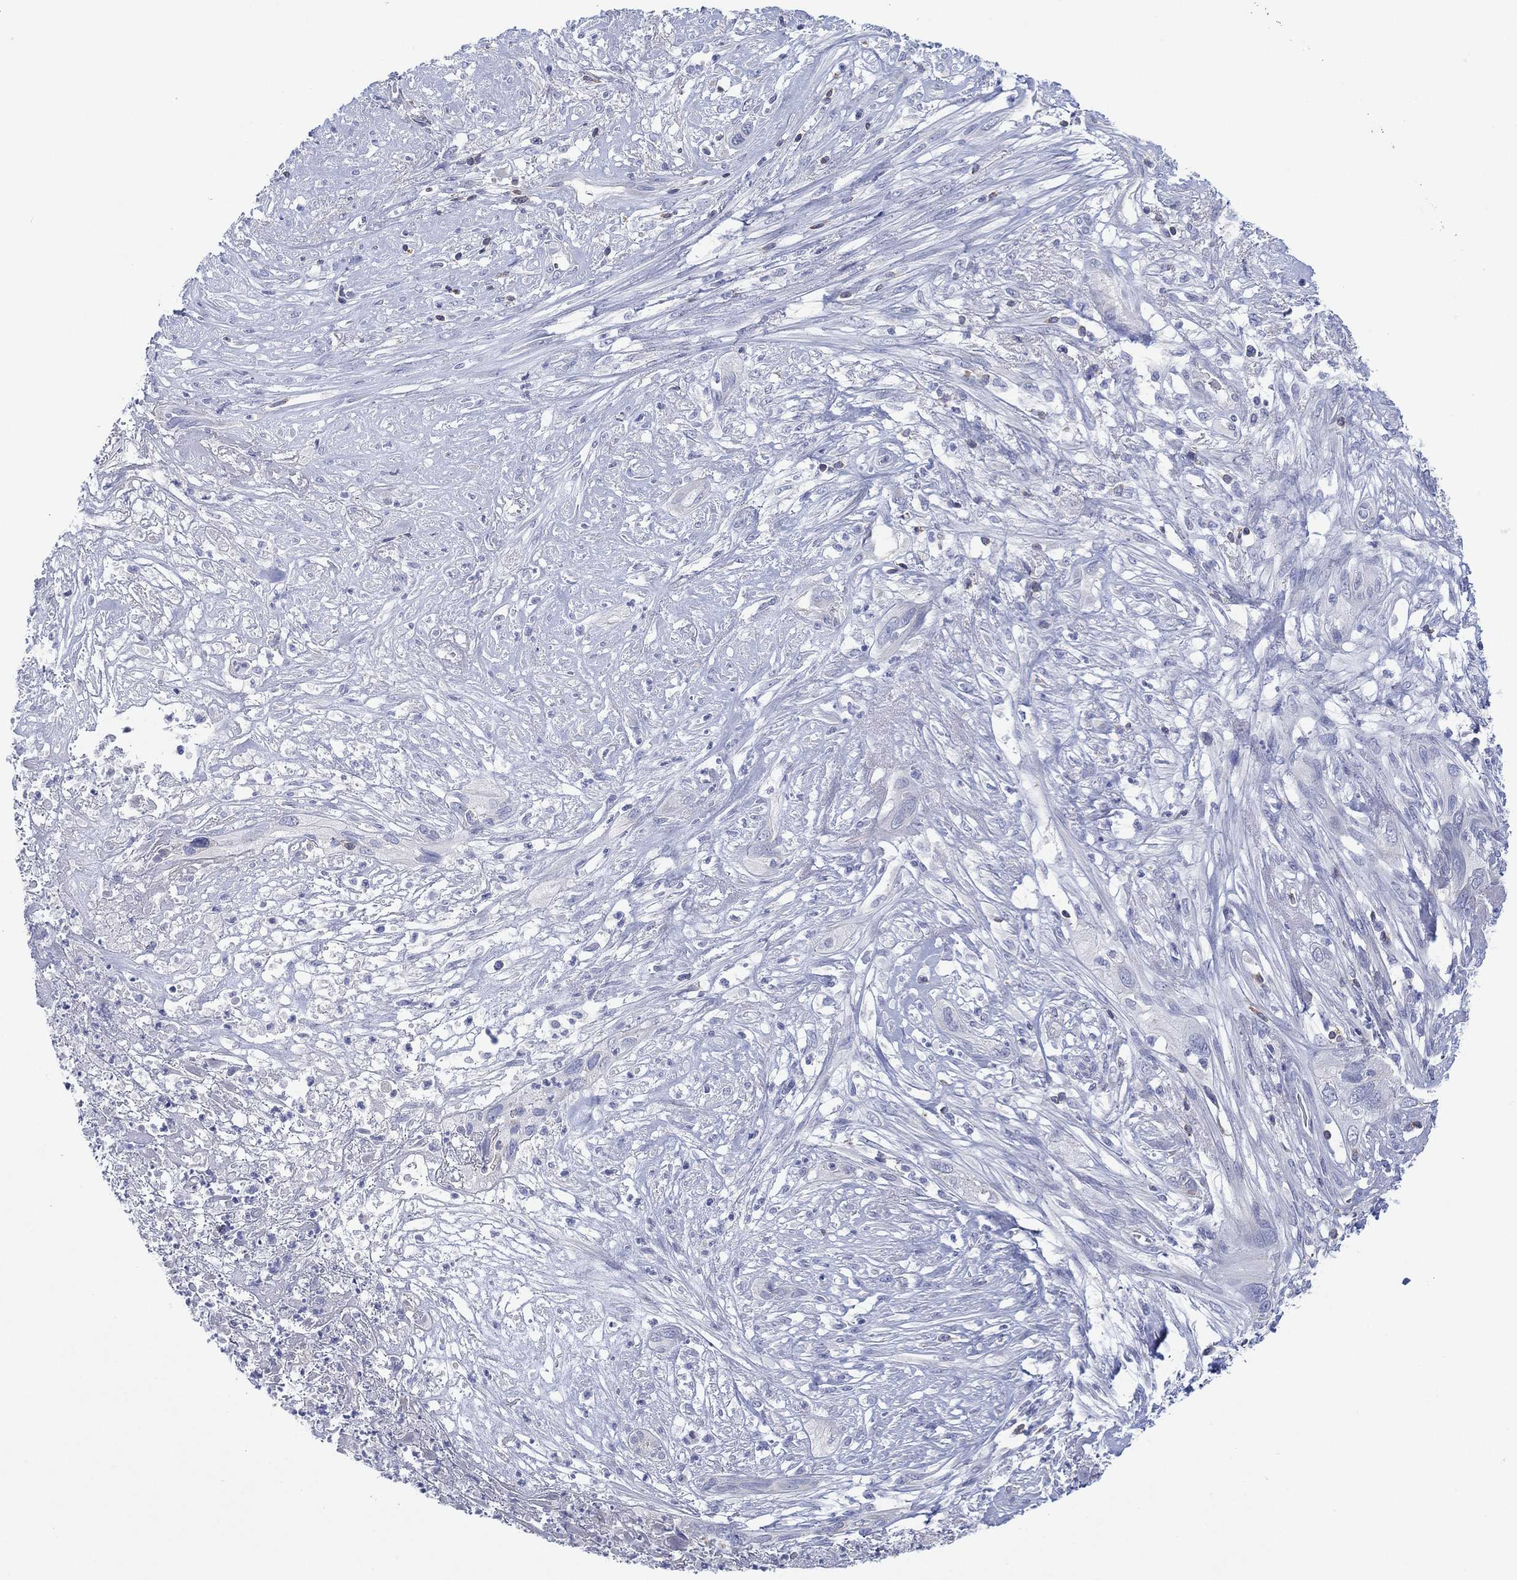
{"staining": {"intensity": "negative", "quantity": "none", "location": "none"}, "tissue": "cervical cancer", "cell_type": "Tumor cells", "image_type": "cancer", "snomed": [{"axis": "morphology", "description": "Squamous cell carcinoma, NOS"}, {"axis": "topography", "description": "Cervix"}], "caption": "A micrograph of cervical squamous cell carcinoma stained for a protein shows no brown staining in tumor cells.", "gene": "SEPTIN1", "patient": {"sex": "female", "age": 57}}